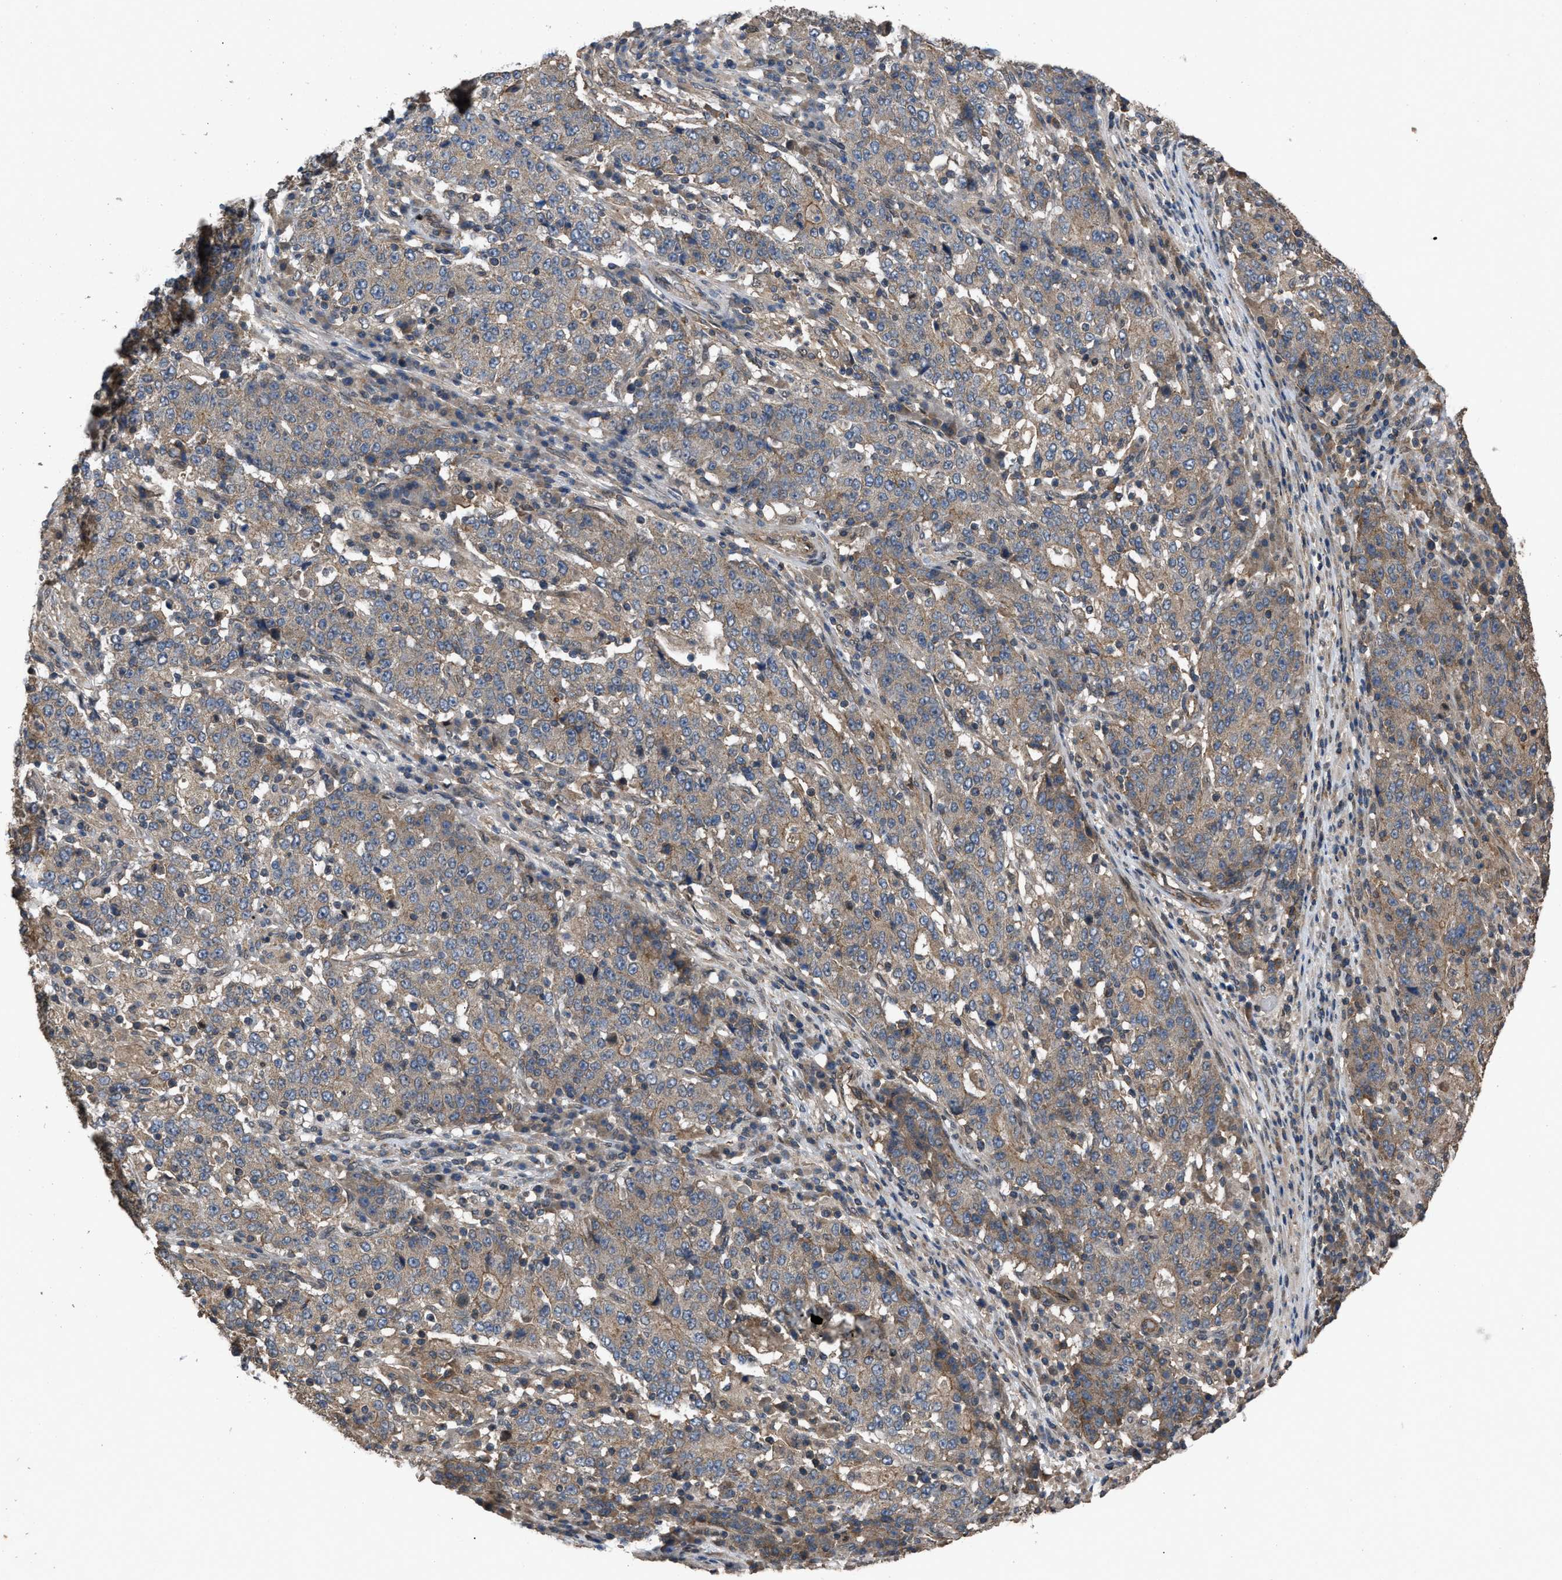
{"staining": {"intensity": "moderate", "quantity": "25%-75%", "location": "cytoplasmic/membranous"}, "tissue": "stomach cancer", "cell_type": "Tumor cells", "image_type": "cancer", "snomed": [{"axis": "morphology", "description": "Adenocarcinoma, NOS"}, {"axis": "topography", "description": "Stomach"}], "caption": "A brown stain shows moderate cytoplasmic/membranous expression of a protein in human adenocarcinoma (stomach) tumor cells. The protein is shown in brown color, while the nuclei are stained blue.", "gene": "UTRN", "patient": {"sex": "male", "age": 59}}